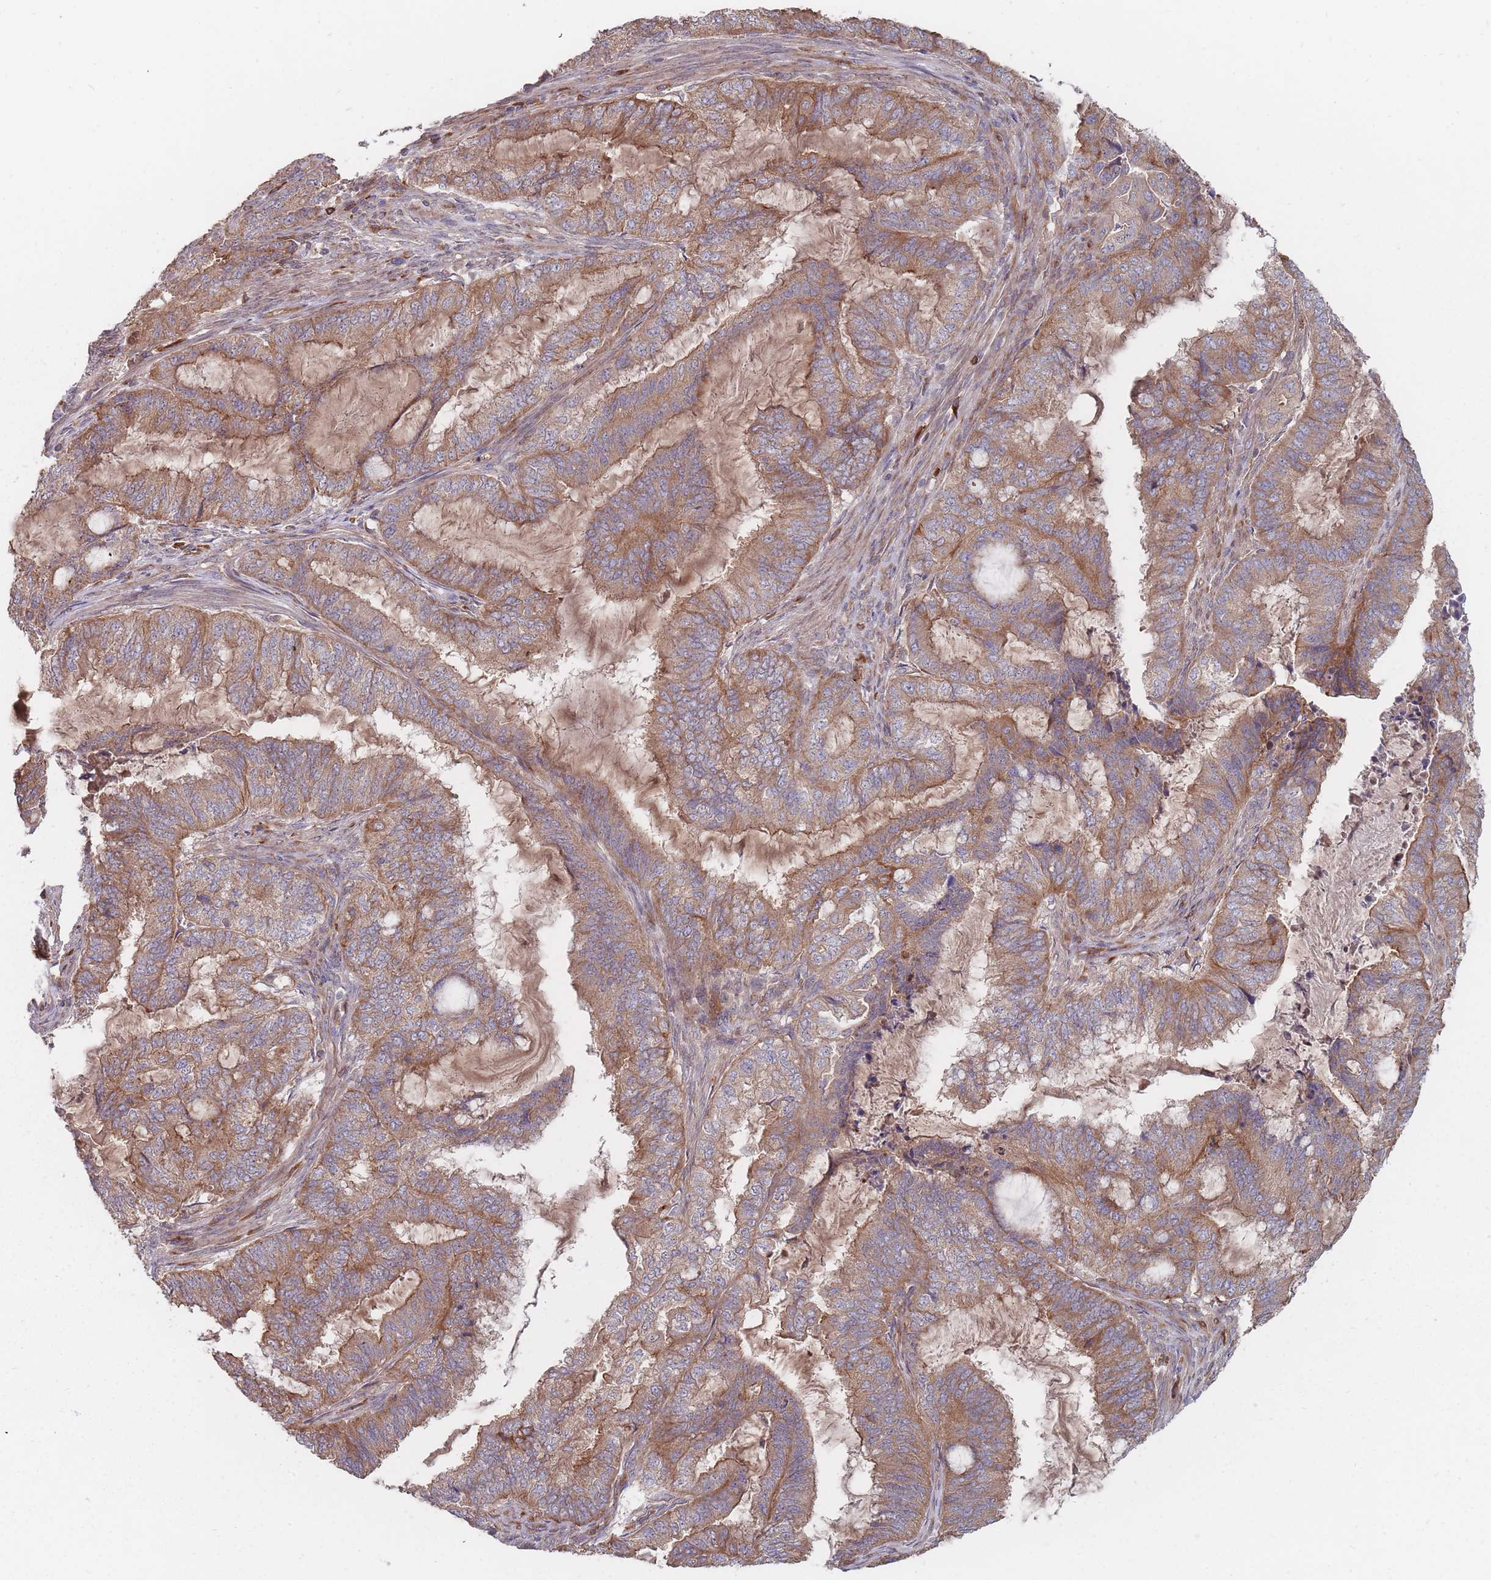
{"staining": {"intensity": "moderate", "quantity": ">75%", "location": "cytoplasmic/membranous"}, "tissue": "endometrial cancer", "cell_type": "Tumor cells", "image_type": "cancer", "snomed": [{"axis": "morphology", "description": "Adenocarcinoma, NOS"}, {"axis": "topography", "description": "Endometrium"}], "caption": "Protein analysis of endometrial adenocarcinoma tissue exhibits moderate cytoplasmic/membranous expression in about >75% of tumor cells.", "gene": "THSD7B", "patient": {"sex": "female", "age": 51}}